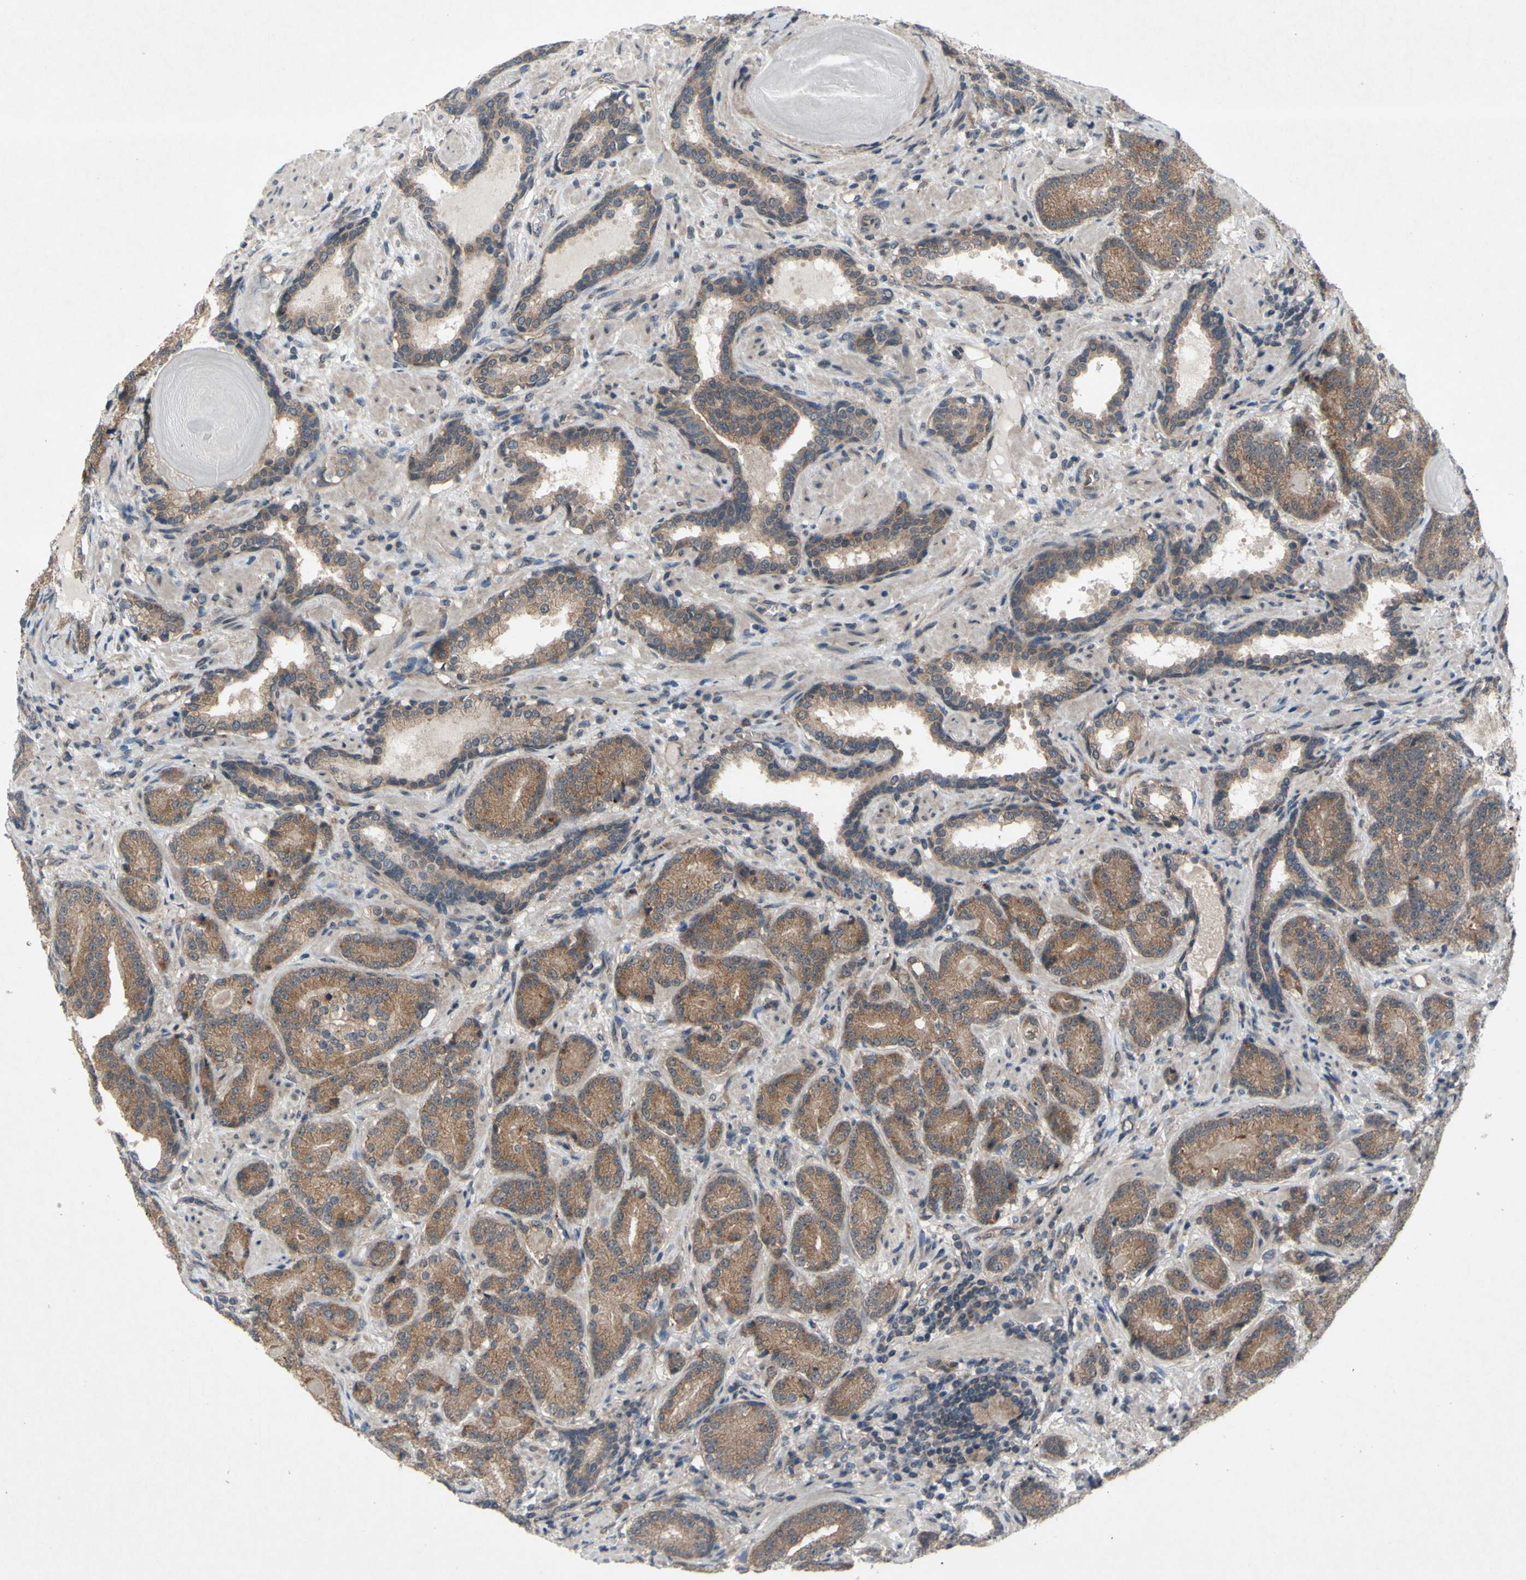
{"staining": {"intensity": "weak", "quantity": ">75%", "location": "cytoplasmic/membranous"}, "tissue": "prostate cancer", "cell_type": "Tumor cells", "image_type": "cancer", "snomed": [{"axis": "morphology", "description": "Adenocarcinoma, High grade"}, {"axis": "topography", "description": "Prostate"}], "caption": "Immunohistochemistry (IHC) micrograph of human prostate cancer stained for a protein (brown), which displays low levels of weak cytoplasmic/membranous positivity in approximately >75% of tumor cells.", "gene": "TRDMT1", "patient": {"sex": "male", "age": 61}}